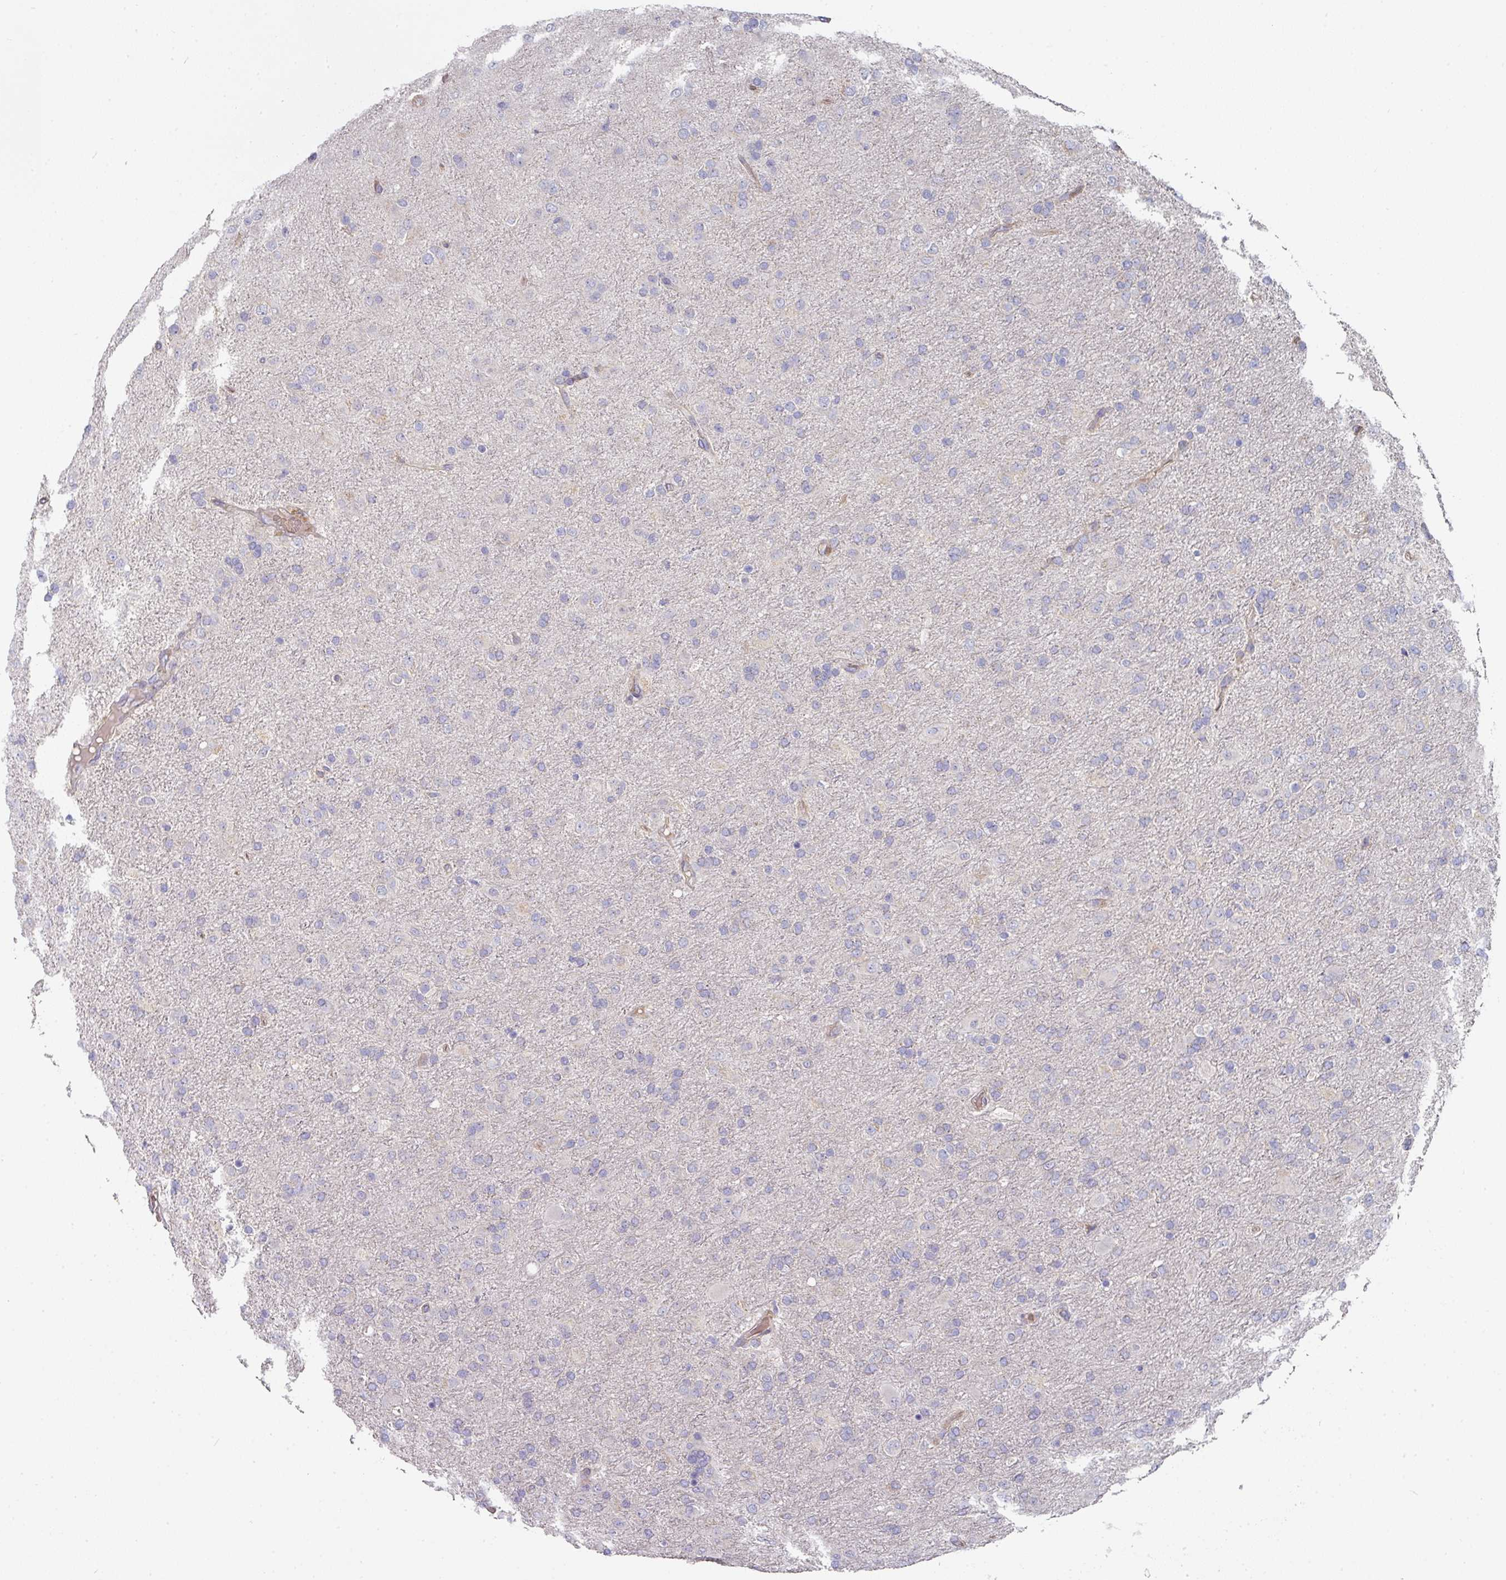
{"staining": {"intensity": "negative", "quantity": "none", "location": "none"}, "tissue": "glioma", "cell_type": "Tumor cells", "image_type": "cancer", "snomed": [{"axis": "morphology", "description": "Glioma, malignant, Low grade"}, {"axis": "topography", "description": "Brain"}], "caption": "Glioma was stained to show a protein in brown. There is no significant positivity in tumor cells.", "gene": "PYROXD2", "patient": {"sex": "male", "age": 65}}